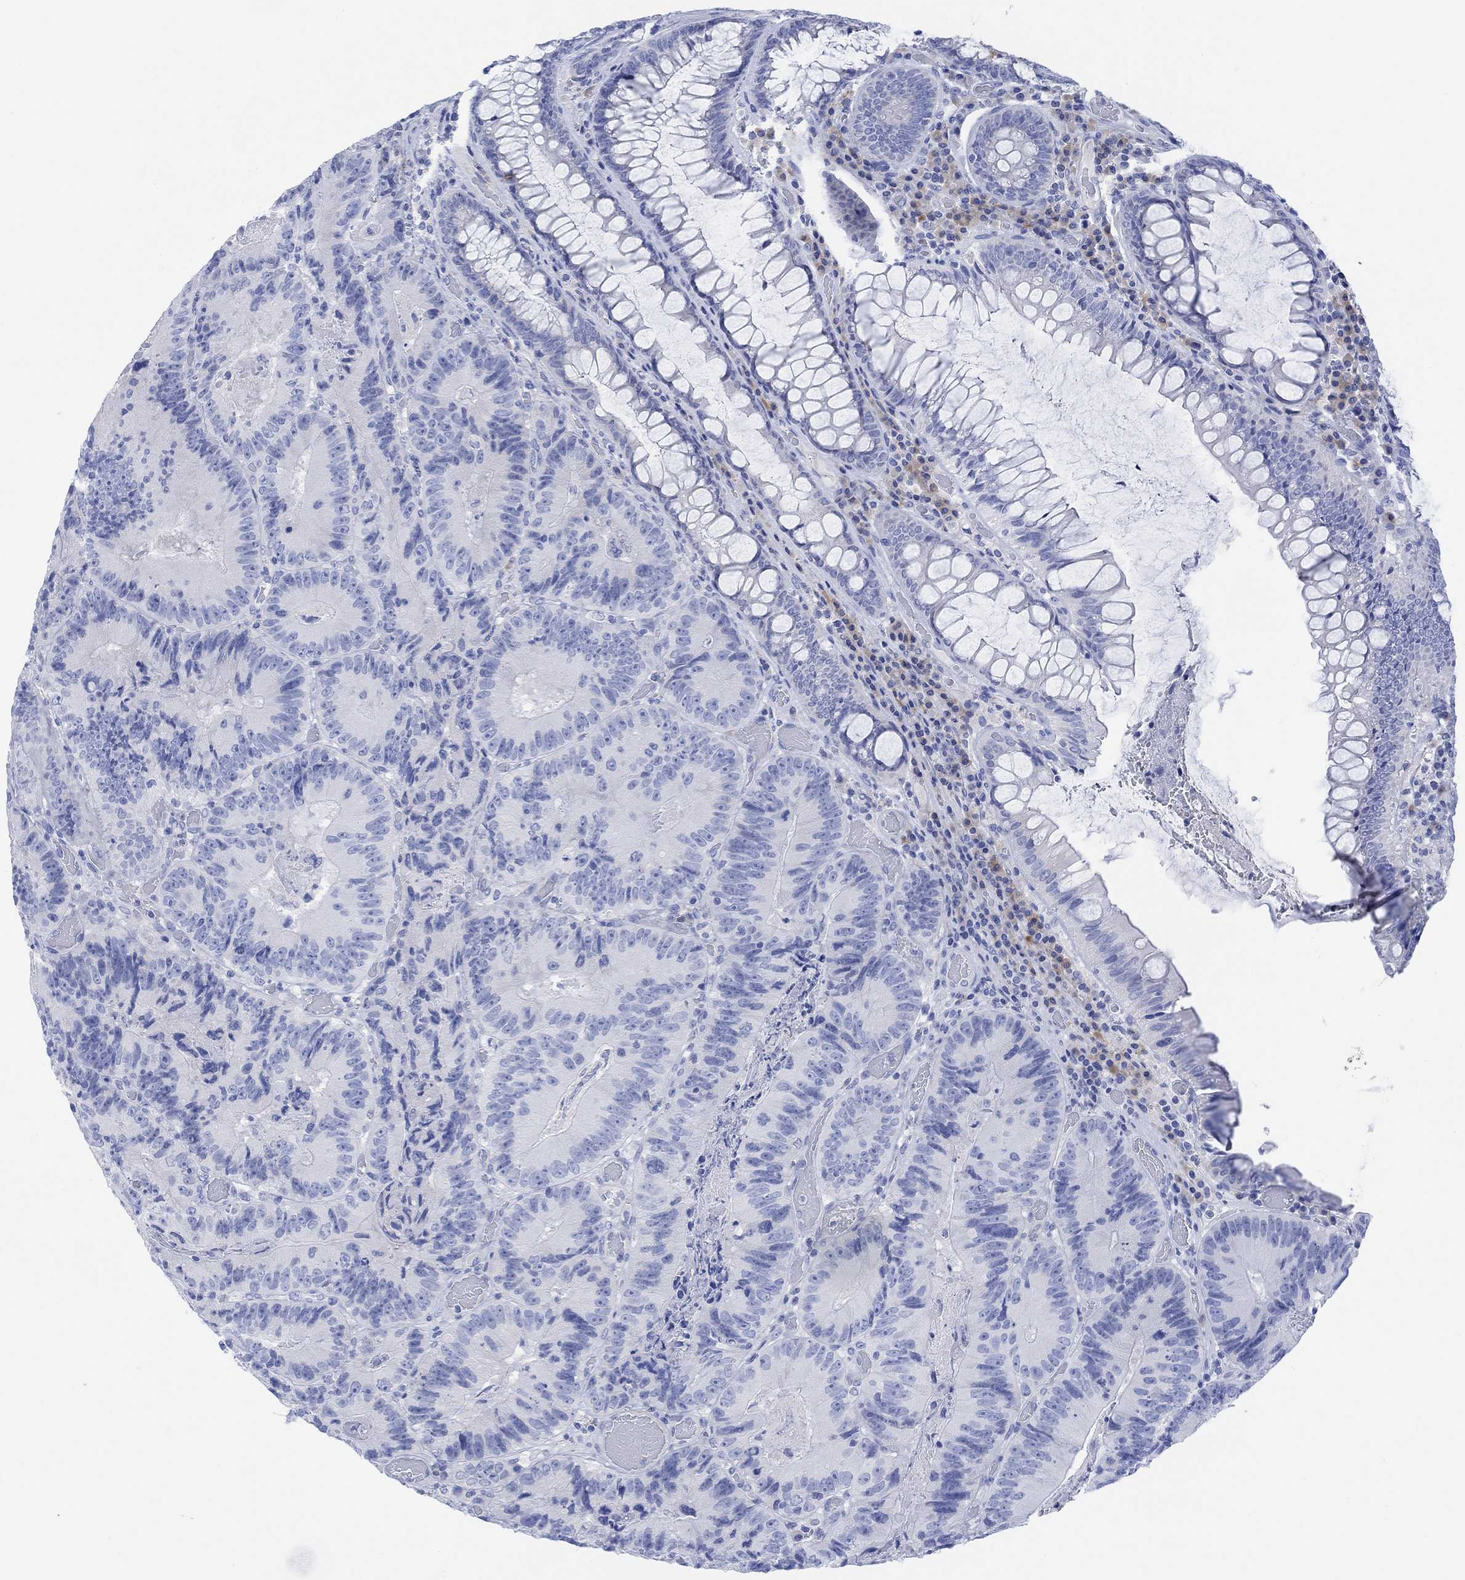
{"staining": {"intensity": "negative", "quantity": "none", "location": "none"}, "tissue": "colorectal cancer", "cell_type": "Tumor cells", "image_type": "cancer", "snomed": [{"axis": "morphology", "description": "Adenocarcinoma, NOS"}, {"axis": "topography", "description": "Colon"}], "caption": "Immunohistochemistry (IHC) of human adenocarcinoma (colorectal) reveals no positivity in tumor cells. The staining was performed using DAB to visualize the protein expression in brown, while the nuclei were stained in blue with hematoxylin (Magnification: 20x).", "gene": "GNG13", "patient": {"sex": "female", "age": 86}}